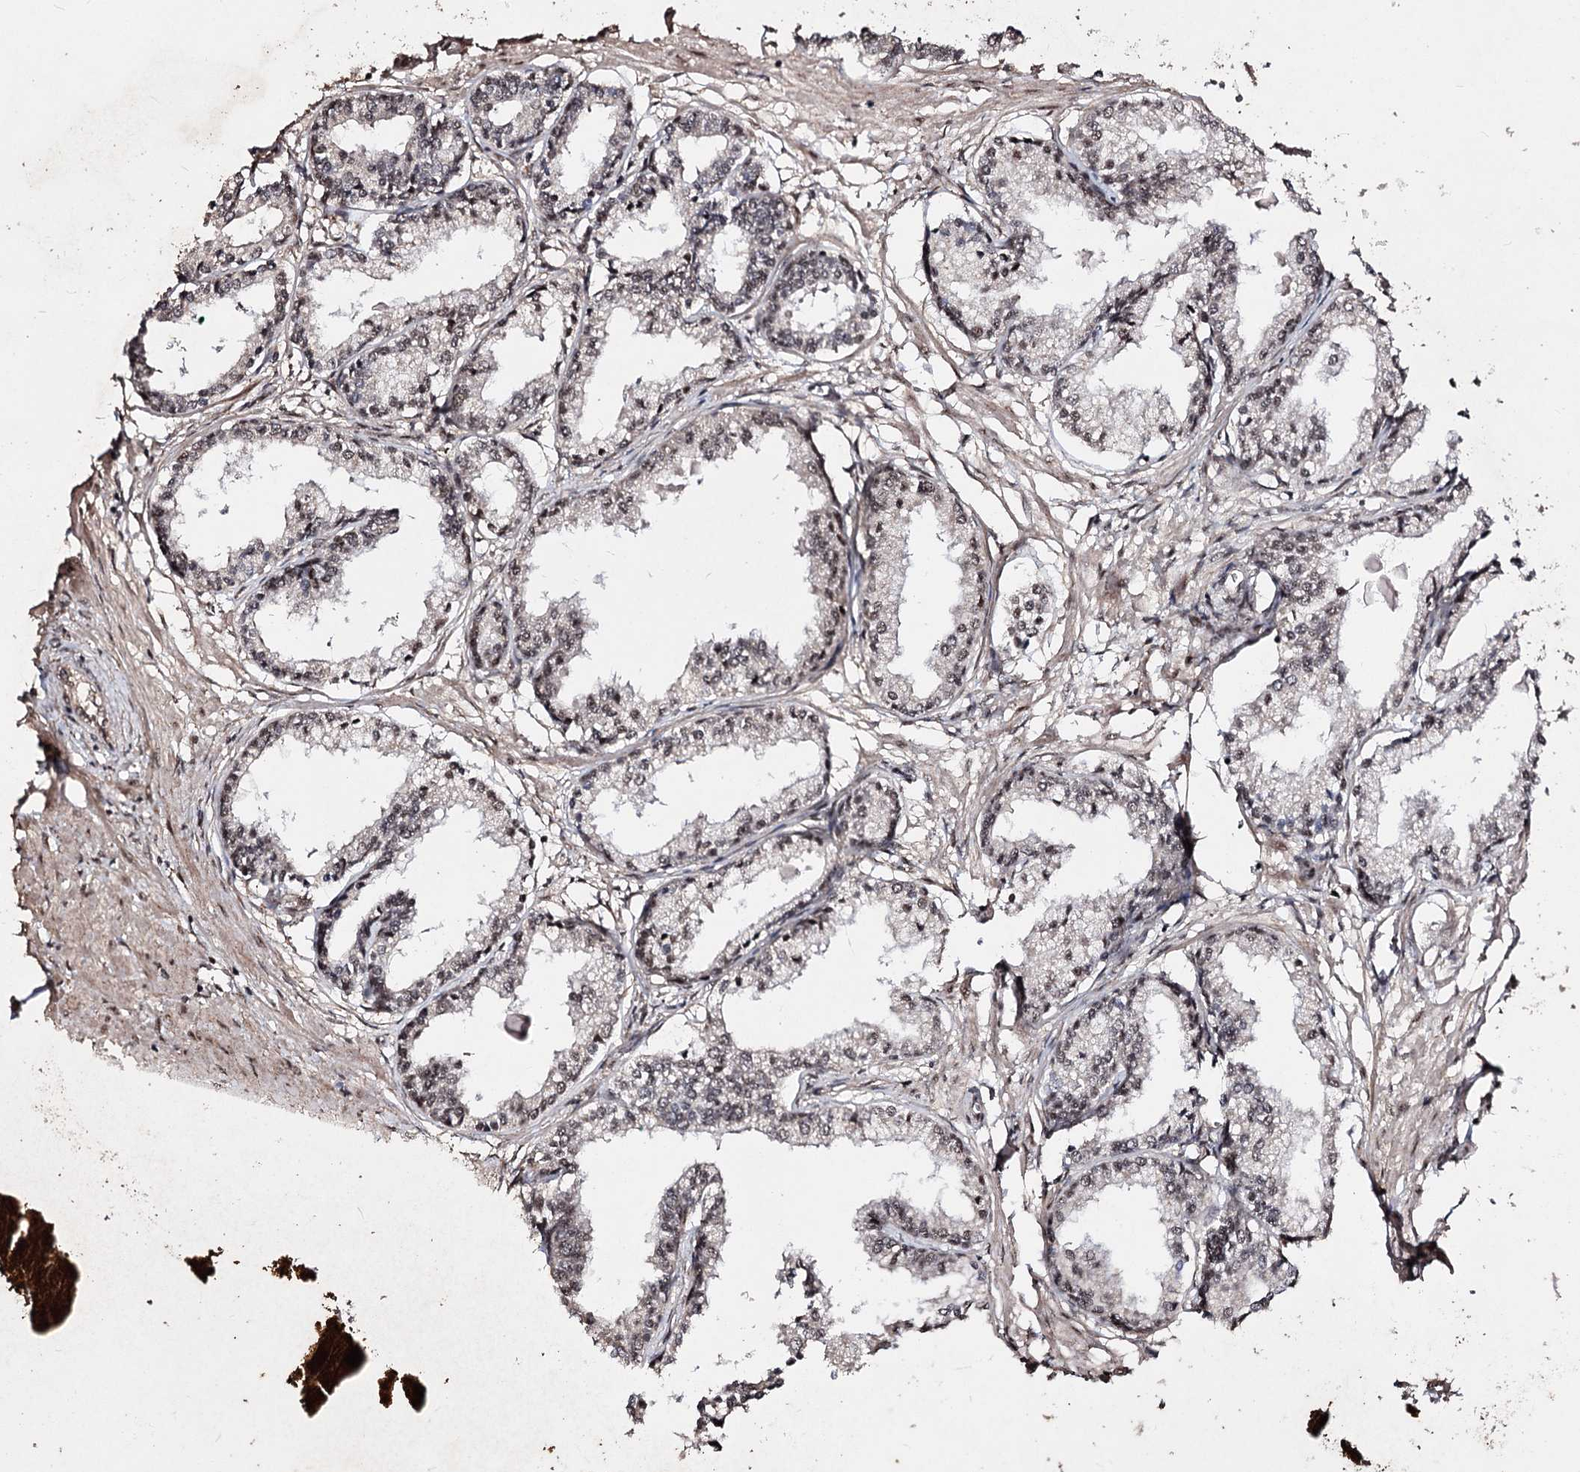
{"staining": {"intensity": "moderate", "quantity": "25%-75%", "location": "nuclear"}, "tissue": "prostate cancer", "cell_type": "Tumor cells", "image_type": "cancer", "snomed": [{"axis": "morphology", "description": "Adenocarcinoma, High grade"}, {"axis": "topography", "description": "Prostate"}], "caption": "DAB immunohistochemical staining of human prostate cancer (adenocarcinoma (high-grade)) displays moderate nuclear protein staining in about 25%-75% of tumor cells.", "gene": "U2SURP", "patient": {"sex": "male", "age": 68}}